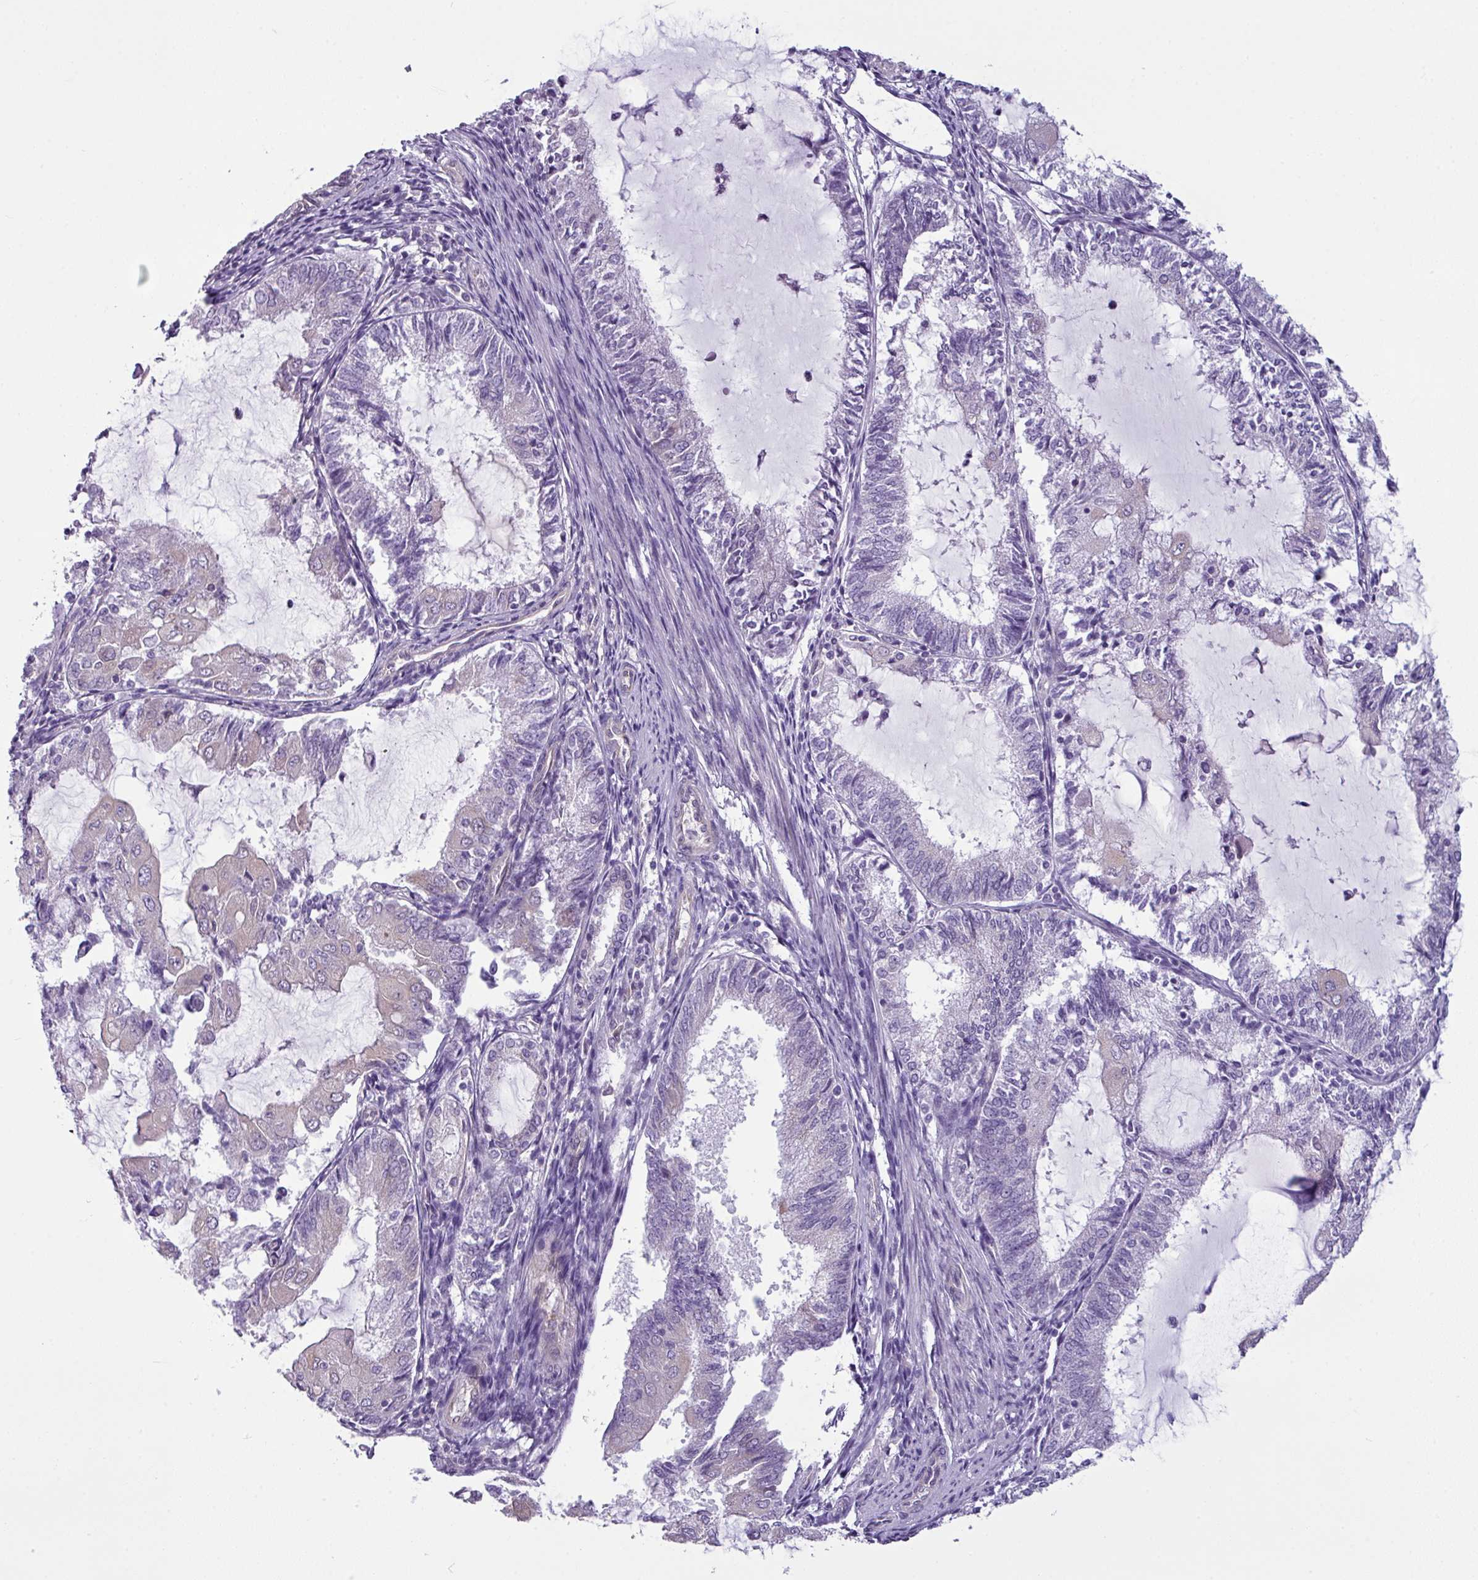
{"staining": {"intensity": "weak", "quantity": "<25%", "location": "cytoplasmic/membranous"}, "tissue": "endometrial cancer", "cell_type": "Tumor cells", "image_type": "cancer", "snomed": [{"axis": "morphology", "description": "Adenocarcinoma, NOS"}, {"axis": "topography", "description": "Endometrium"}], "caption": "The immunohistochemistry (IHC) micrograph has no significant positivity in tumor cells of endometrial cancer tissue. (DAB (3,3'-diaminobenzidine) immunohistochemistry with hematoxylin counter stain).", "gene": "TOR1AIP2", "patient": {"sex": "female", "age": 81}}